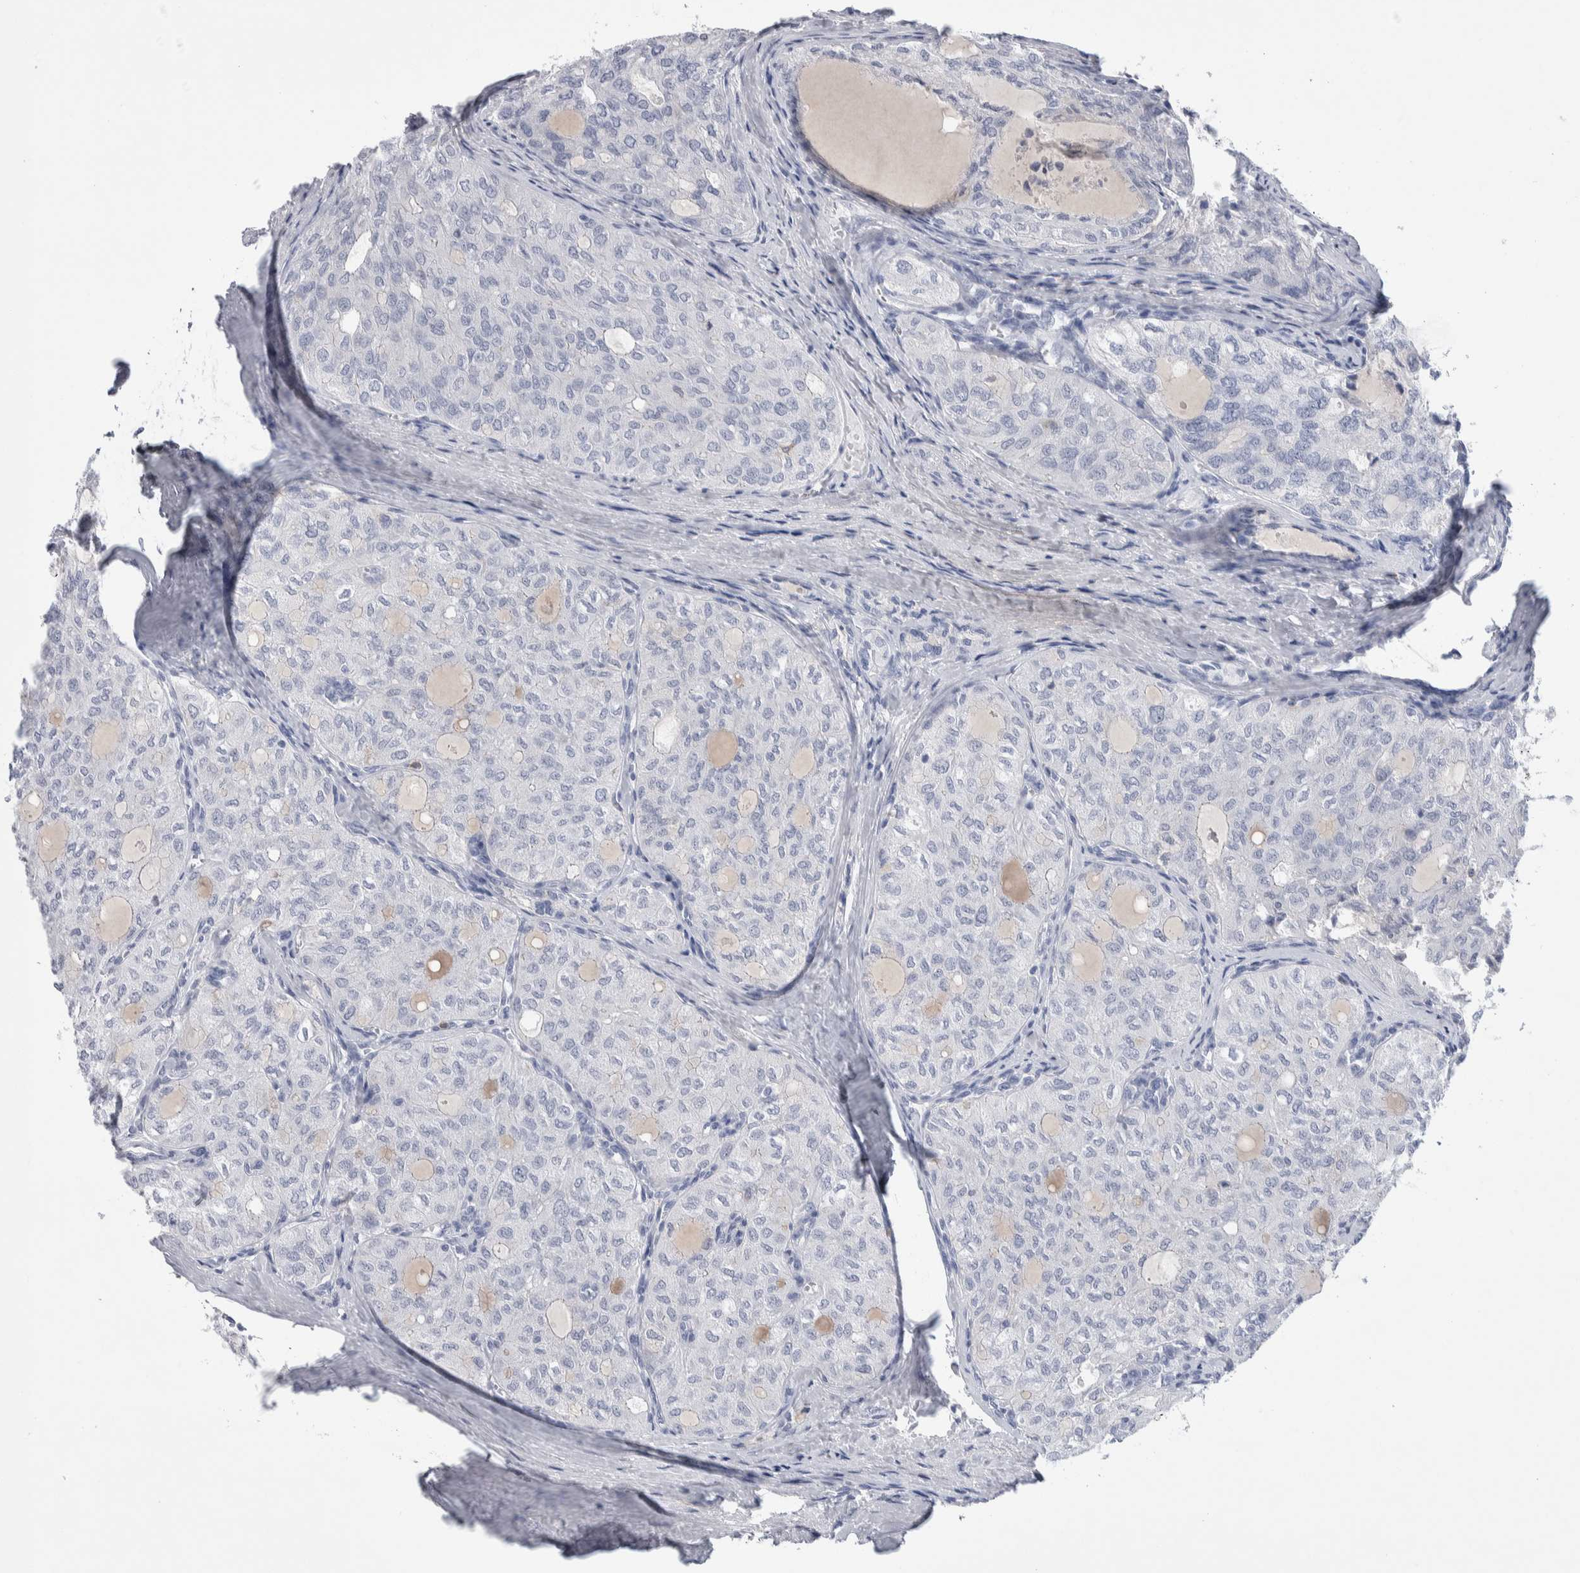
{"staining": {"intensity": "negative", "quantity": "none", "location": "none"}, "tissue": "thyroid cancer", "cell_type": "Tumor cells", "image_type": "cancer", "snomed": [{"axis": "morphology", "description": "Follicular adenoma carcinoma, NOS"}, {"axis": "topography", "description": "Thyroid gland"}], "caption": "Thyroid cancer (follicular adenoma carcinoma) stained for a protein using immunohistochemistry shows no staining tumor cells.", "gene": "LURAP1L", "patient": {"sex": "male", "age": 75}}